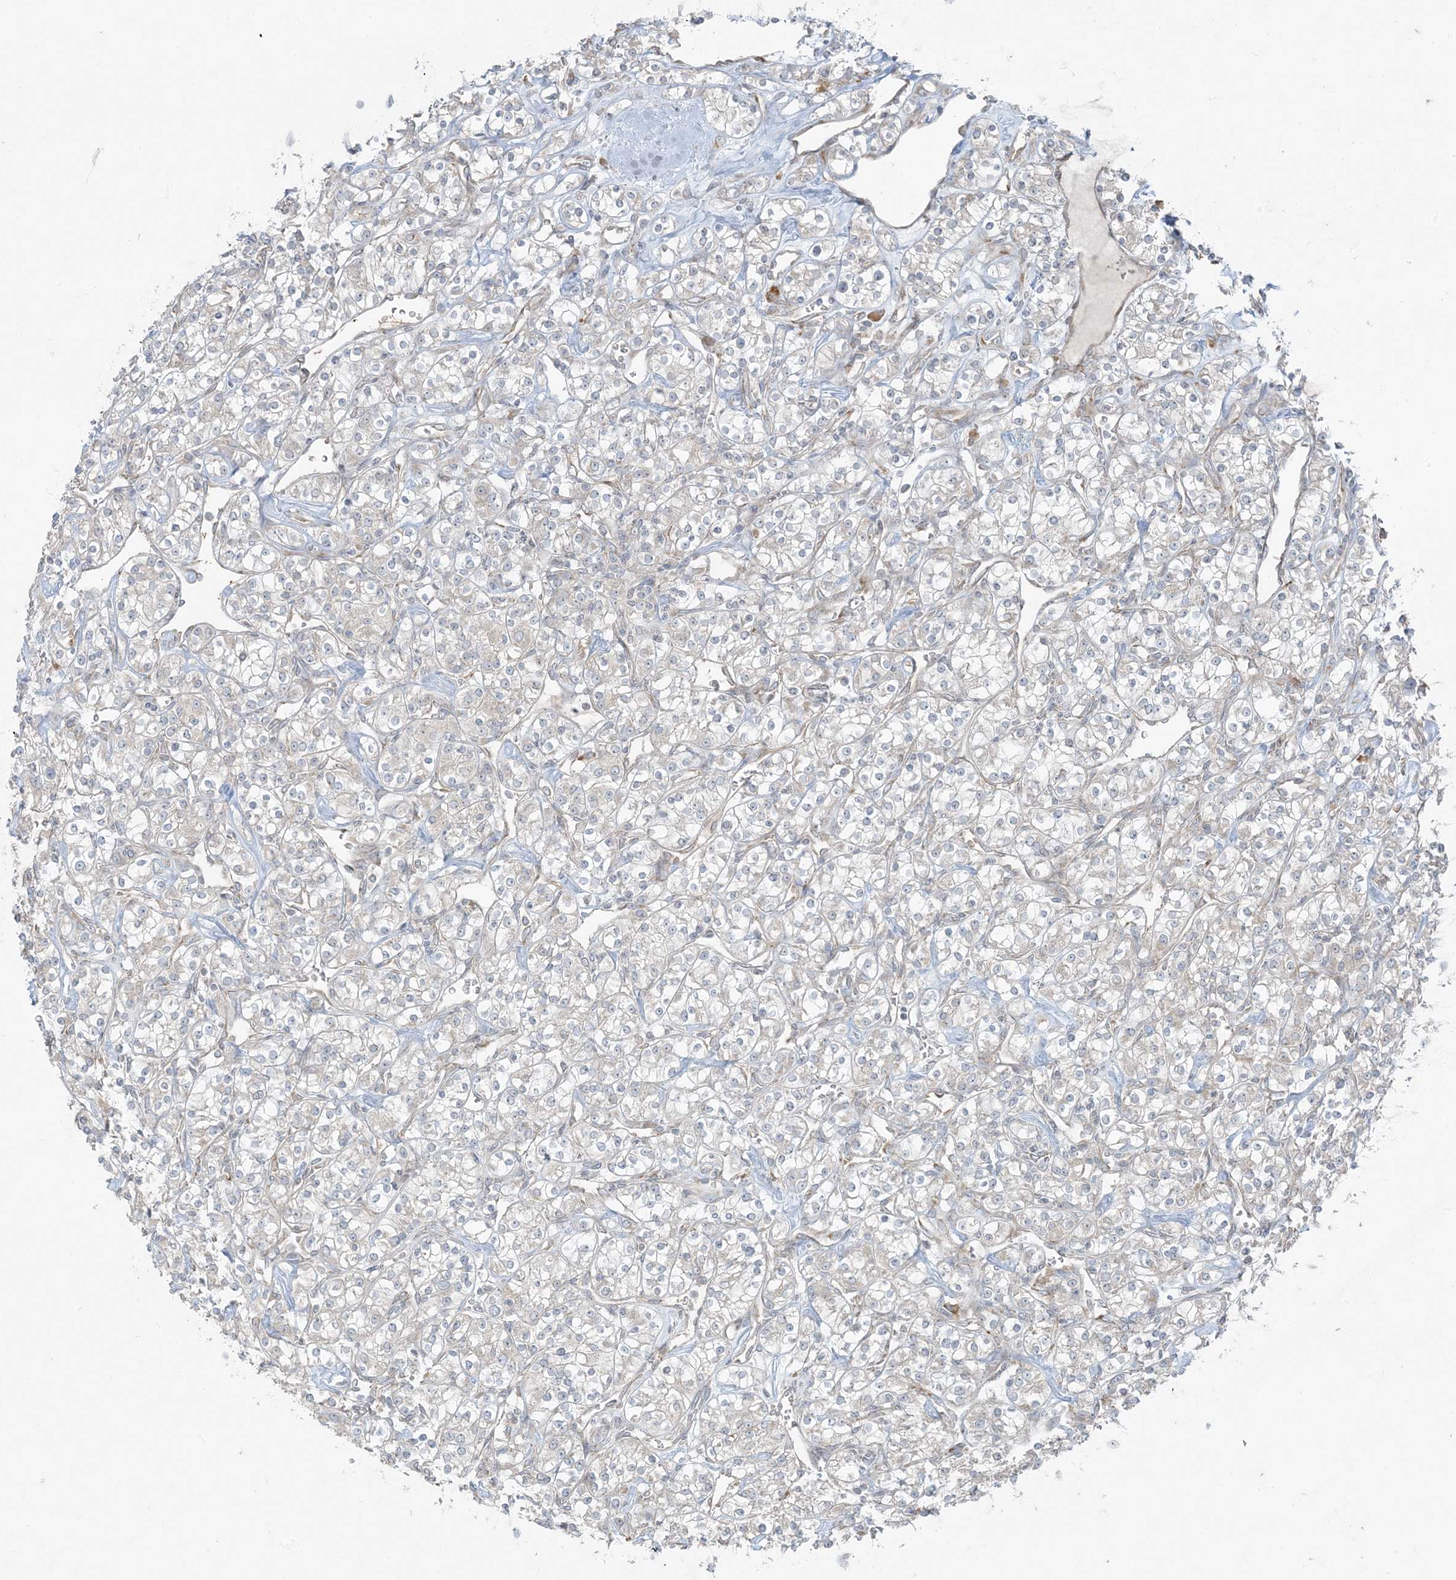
{"staining": {"intensity": "negative", "quantity": "none", "location": "none"}, "tissue": "renal cancer", "cell_type": "Tumor cells", "image_type": "cancer", "snomed": [{"axis": "morphology", "description": "Adenocarcinoma, NOS"}, {"axis": "topography", "description": "Kidney"}], "caption": "Protein analysis of renal adenocarcinoma reveals no significant staining in tumor cells. (Immunohistochemistry, brightfield microscopy, high magnification).", "gene": "ZNF263", "patient": {"sex": "male", "age": 77}}